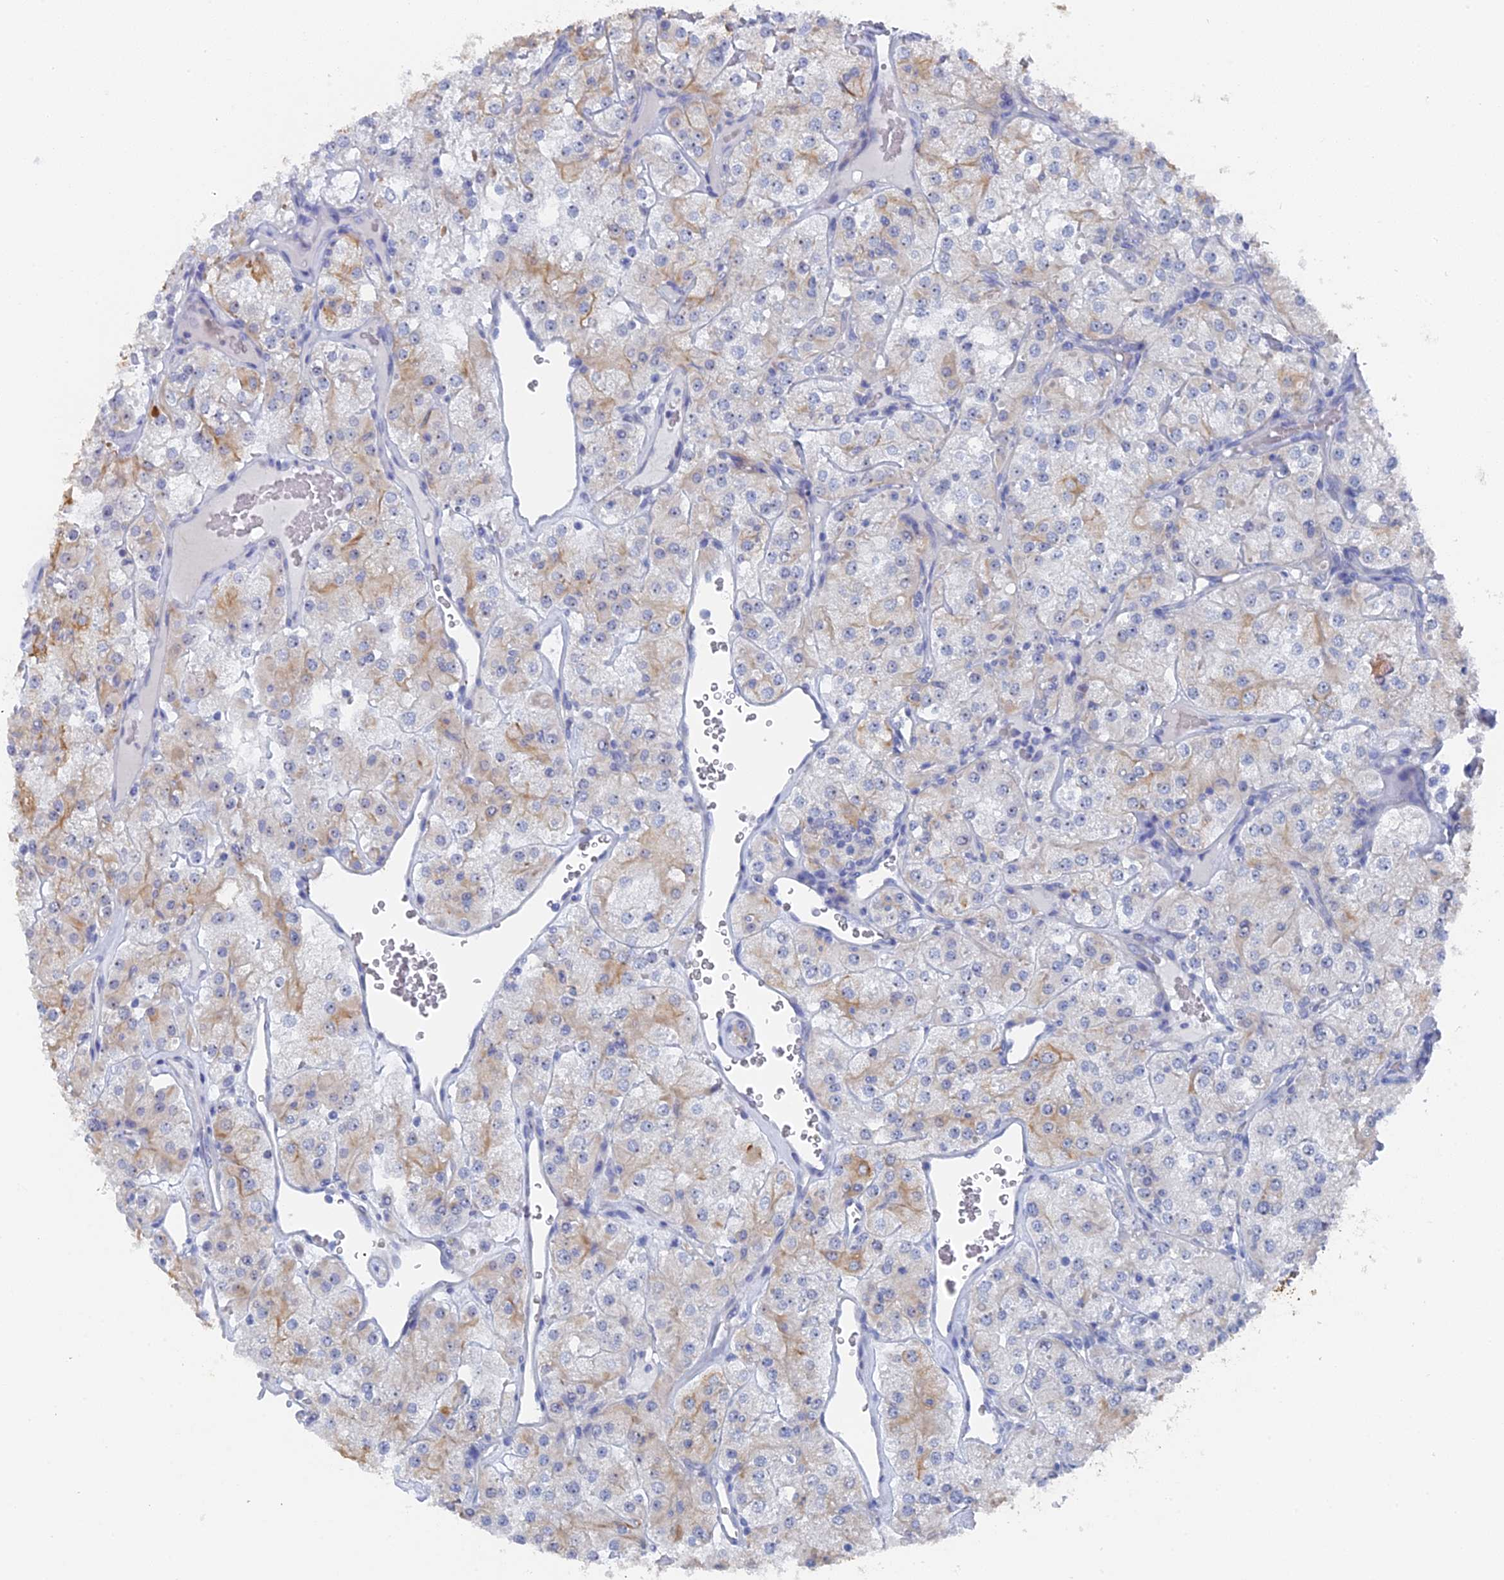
{"staining": {"intensity": "moderate", "quantity": "<25%", "location": "cytoplasmic/membranous"}, "tissue": "renal cancer", "cell_type": "Tumor cells", "image_type": "cancer", "snomed": [{"axis": "morphology", "description": "Adenocarcinoma, NOS"}, {"axis": "topography", "description": "Kidney"}], "caption": "The image exhibits immunohistochemical staining of renal adenocarcinoma. There is moderate cytoplasmic/membranous staining is present in approximately <25% of tumor cells. (Brightfield microscopy of DAB IHC at high magnification).", "gene": "SRFBP1", "patient": {"sex": "male", "age": 77}}